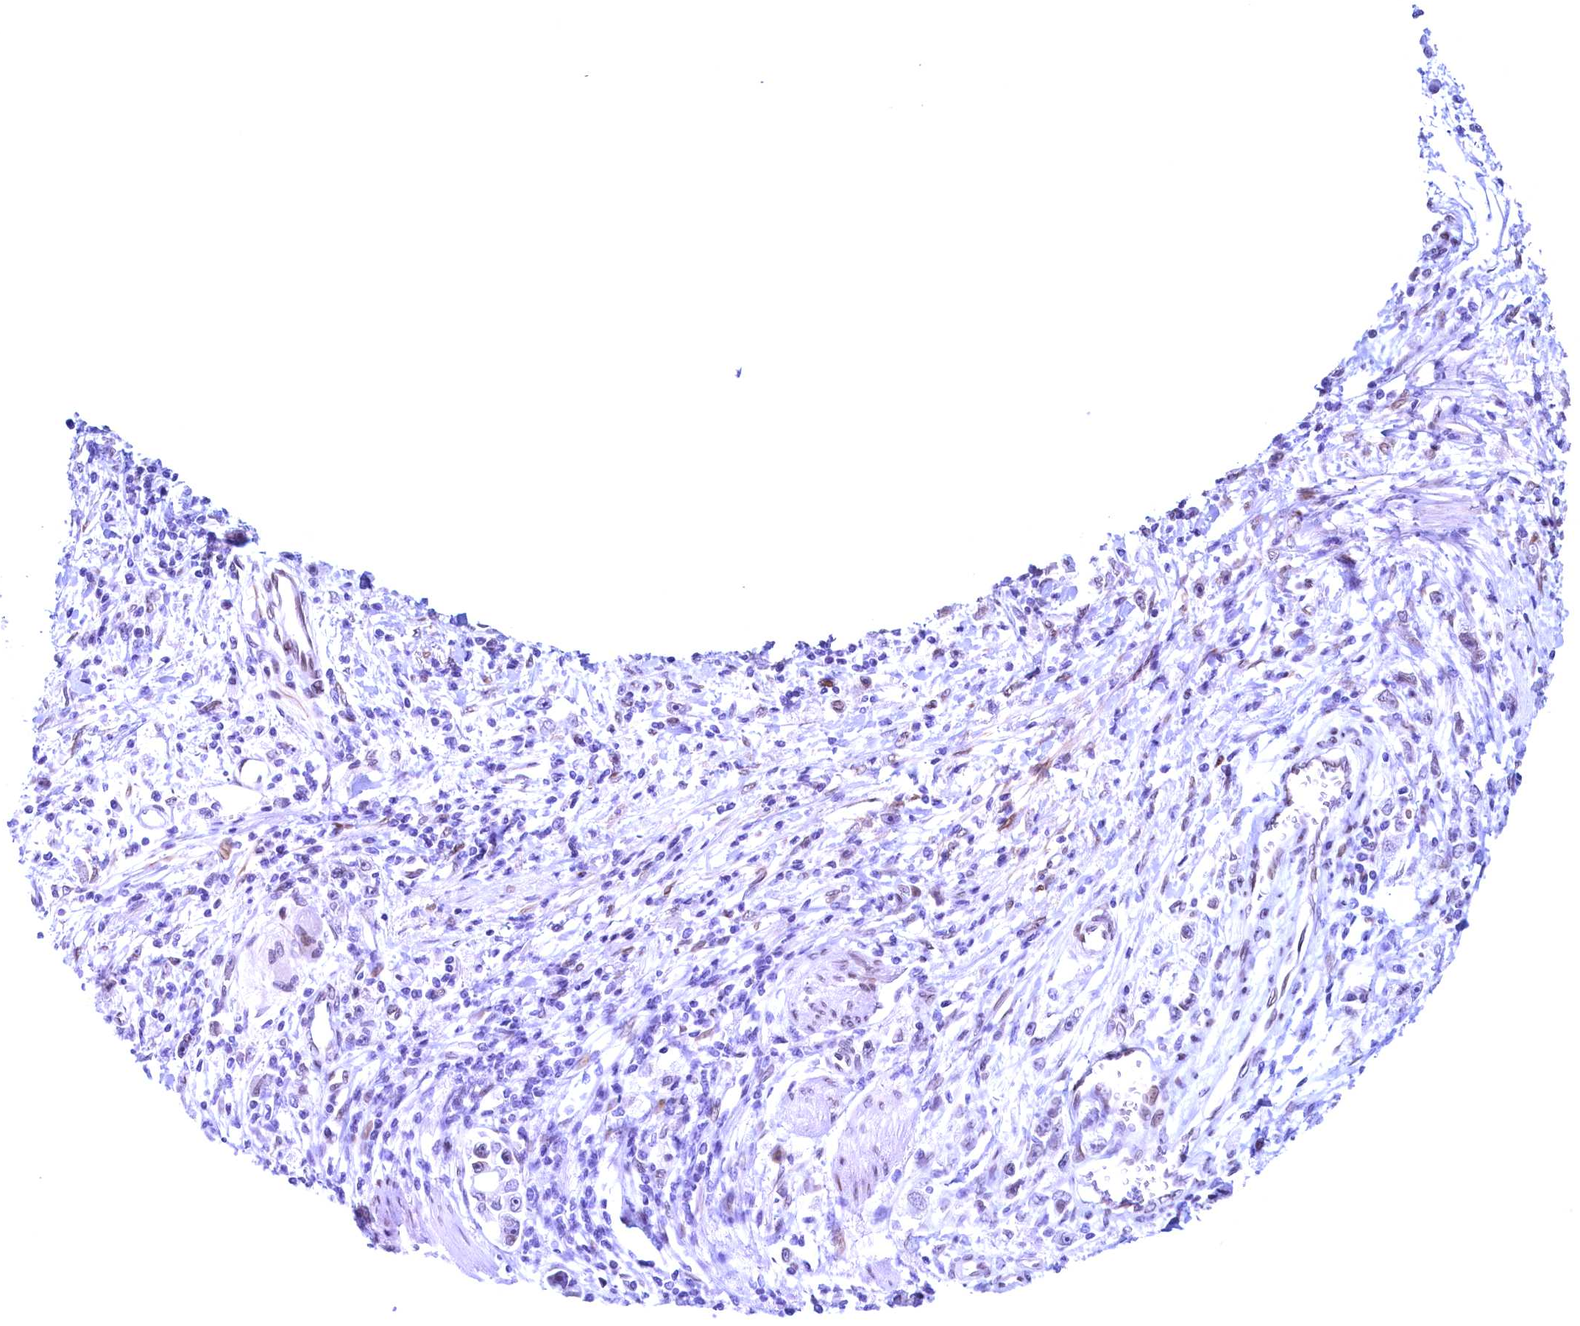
{"staining": {"intensity": "negative", "quantity": "none", "location": "none"}, "tissue": "stomach cancer", "cell_type": "Tumor cells", "image_type": "cancer", "snomed": [{"axis": "morphology", "description": "Adenocarcinoma, NOS"}, {"axis": "topography", "description": "Stomach"}], "caption": "Micrograph shows no significant protein expression in tumor cells of stomach cancer.", "gene": "GPSM1", "patient": {"sex": "female", "age": 59}}